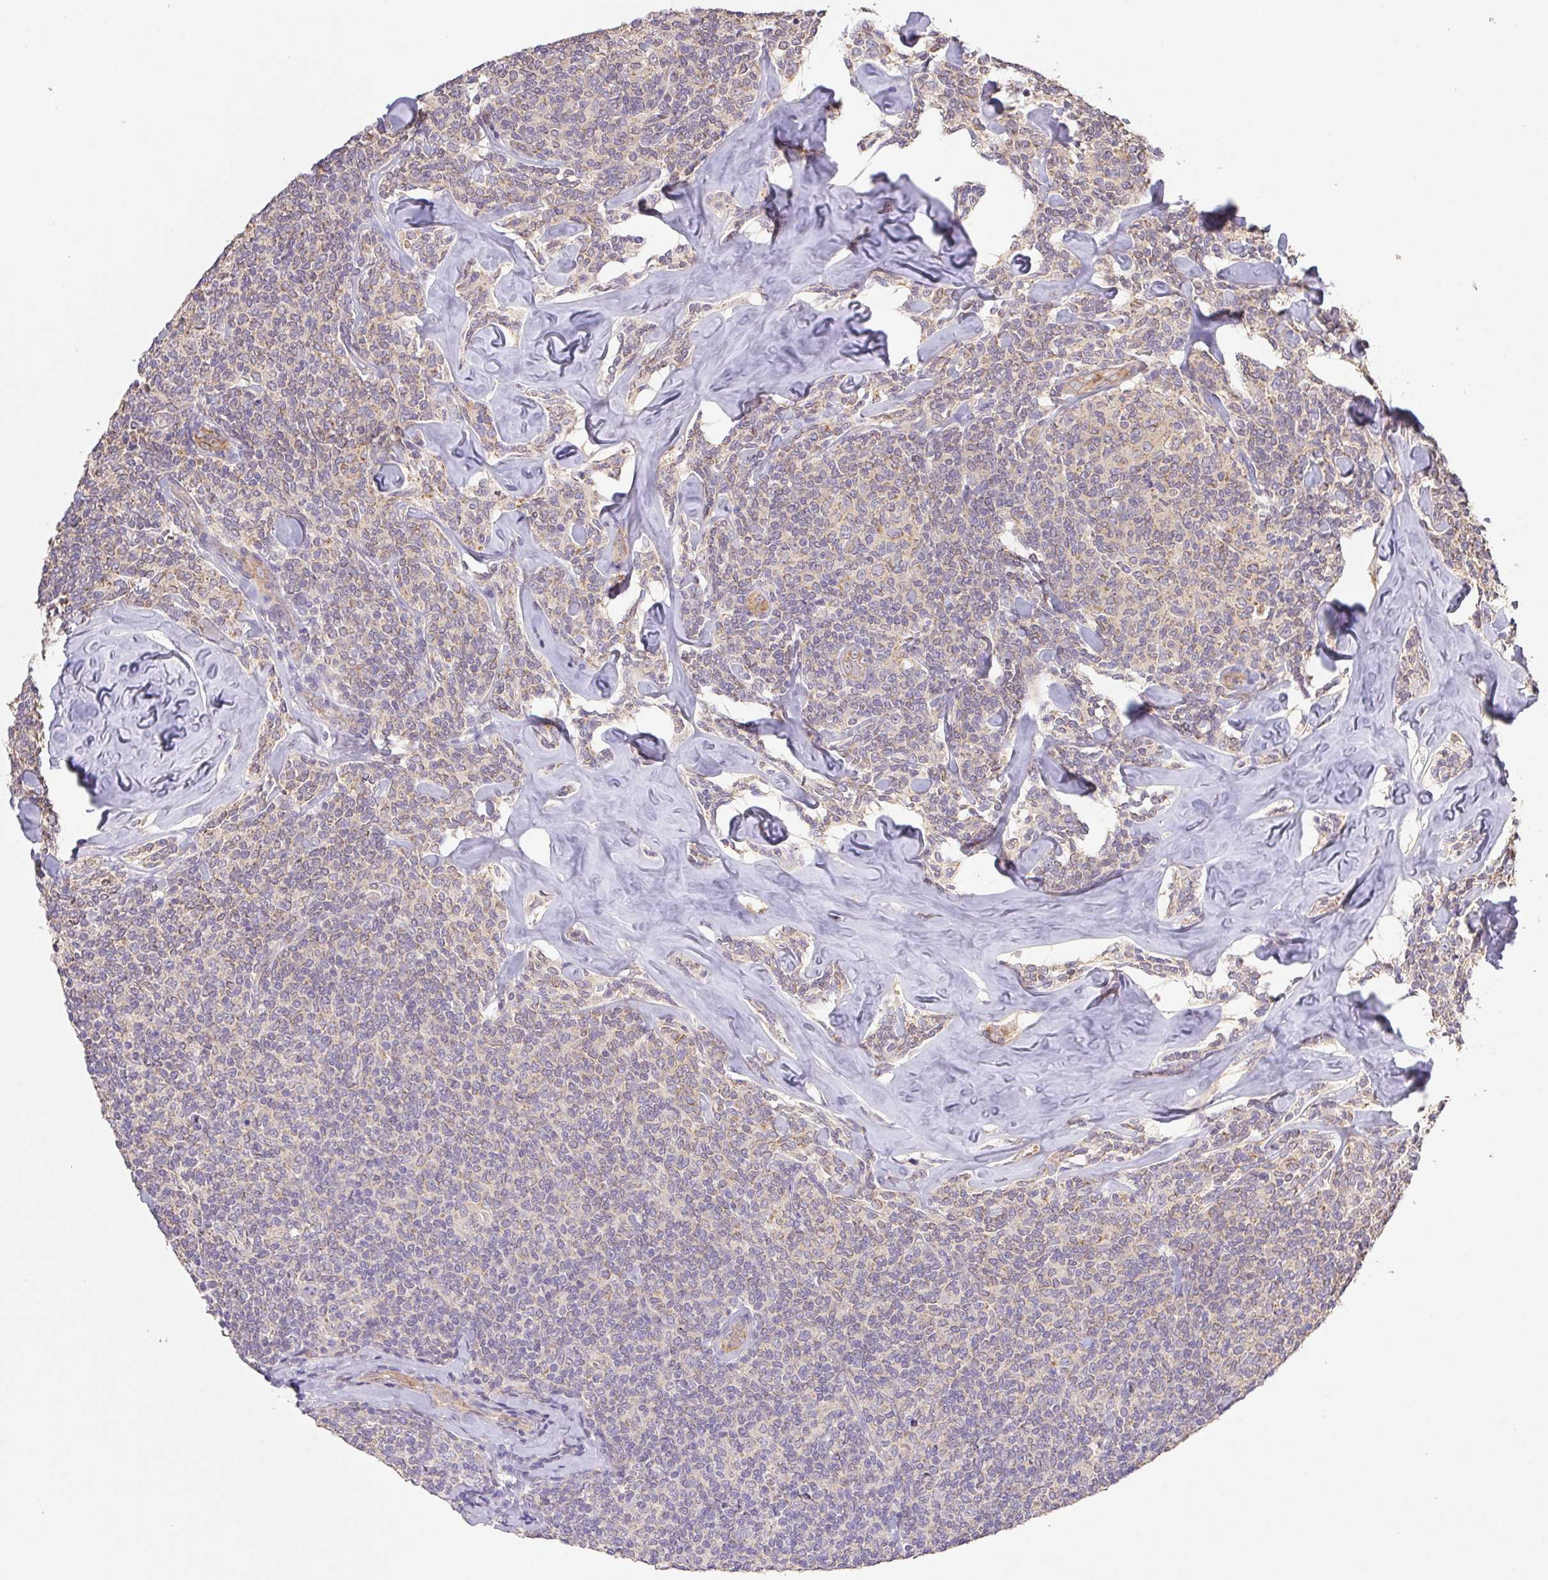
{"staining": {"intensity": "weak", "quantity": "<25%", "location": "cytoplasmic/membranous"}, "tissue": "lymphoma", "cell_type": "Tumor cells", "image_type": "cancer", "snomed": [{"axis": "morphology", "description": "Malignant lymphoma, non-Hodgkin's type, Low grade"}, {"axis": "topography", "description": "Lymph node"}], "caption": "Lymphoma was stained to show a protein in brown. There is no significant positivity in tumor cells.", "gene": "RAB11A", "patient": {"sex": "female", "age": 56}}